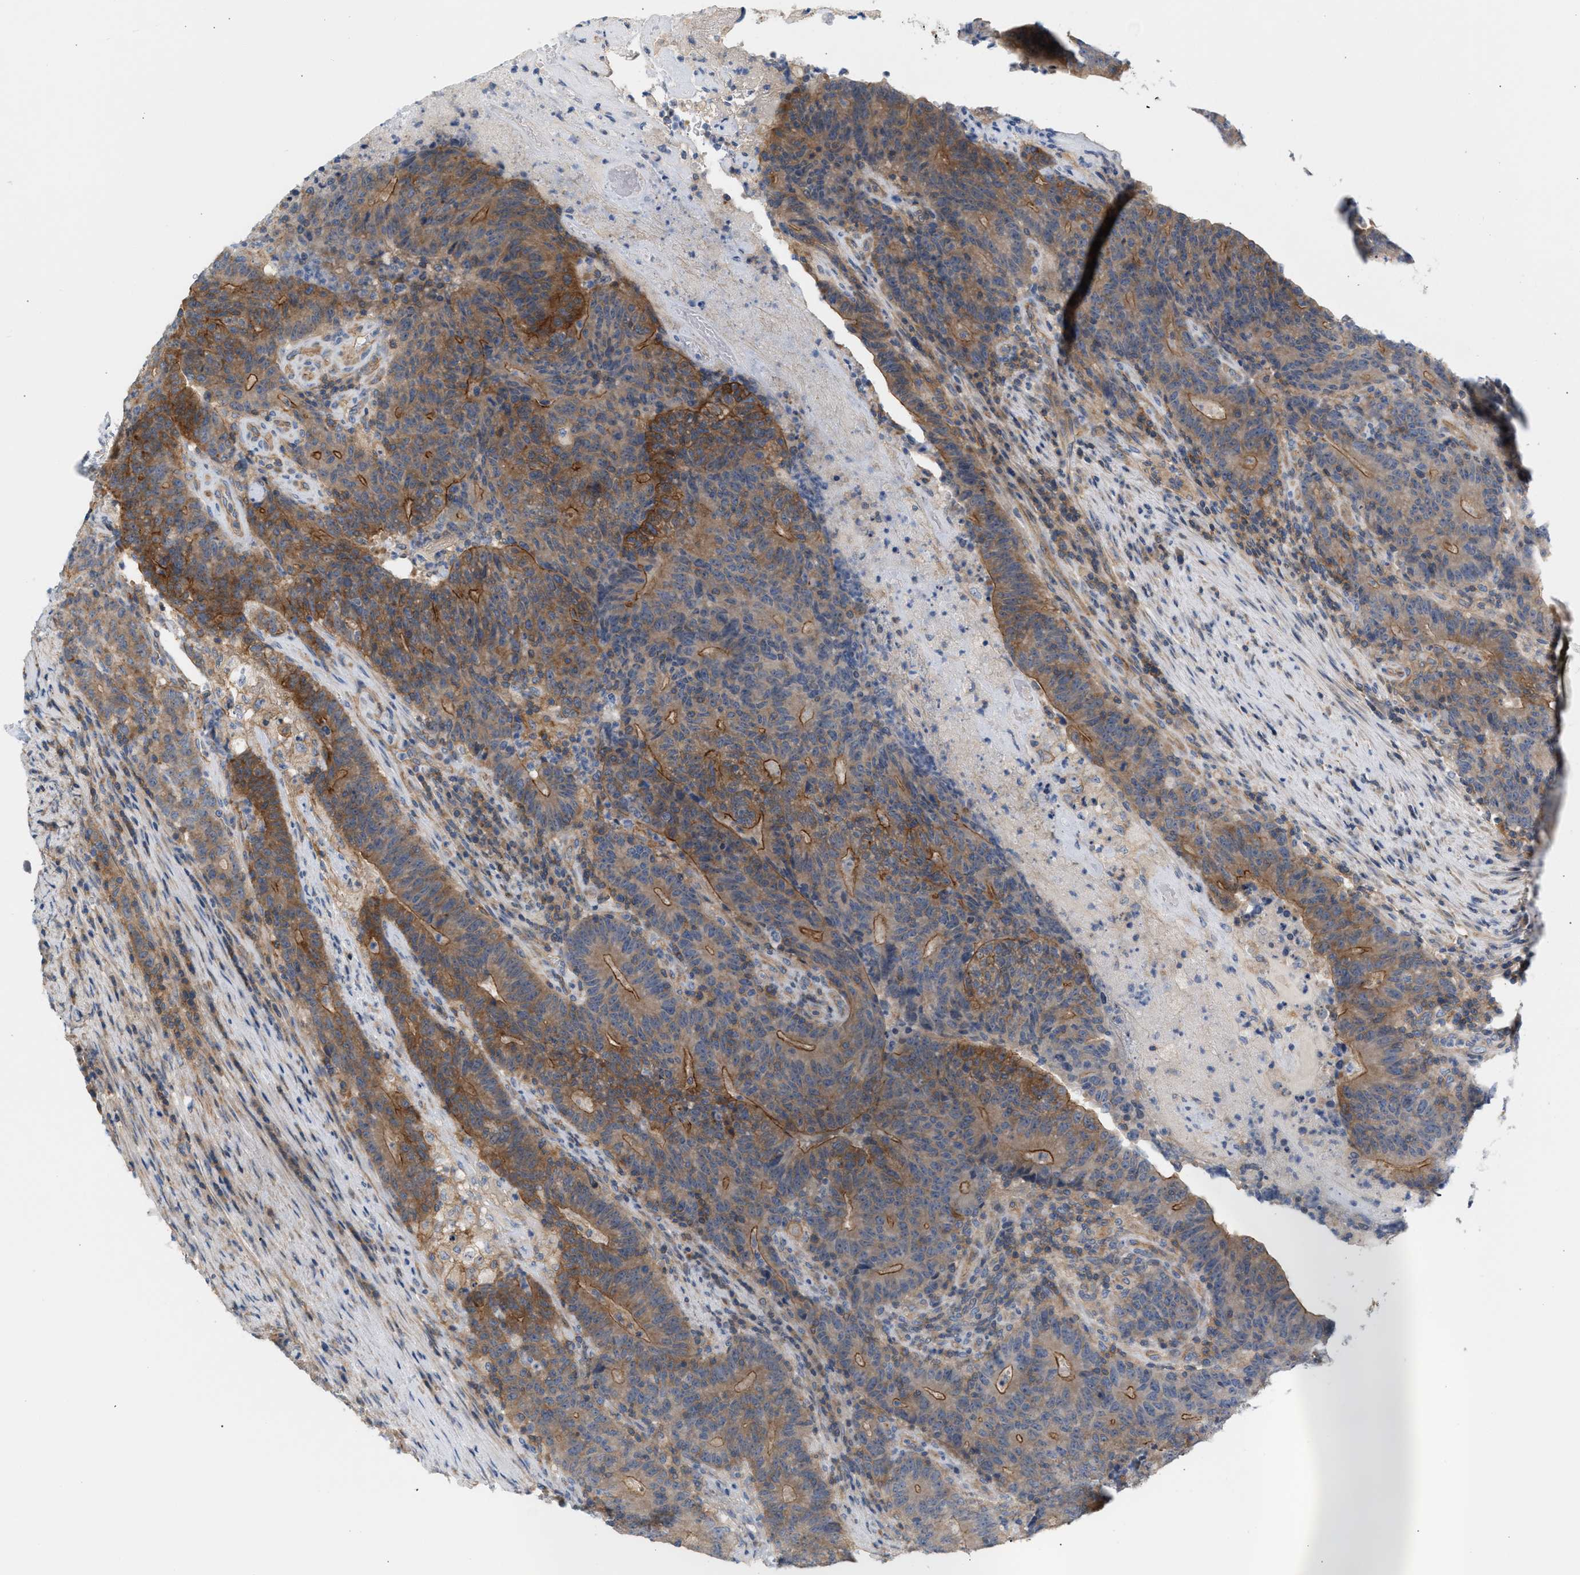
{"staining": {"intensity": "moderate", "quantity": "25%-75%", "location": "cytoplasmic/membranous"}, "tissue": "colorectal cancer", "cell_type": "Tumor cells", "image_type": "cancer", "snomed": [{"axis": "morphology", "description": "Normal tissue, NOS"}, {"axis": "morphology", "description": "Adenocarcinoma, NOS"}, {"axis": "topography", "description": "Colon"}], "caption": "Protein staining of colorectal cancer tissue displays moderate cytoplasmic/membranous expression in about 25%-75% of tumor cells. Ihc stains the protein of interest in brown and the nuclei are stained blue.", "gene": "LRCH1", "patient": {"sex": "female", "age": 75}}